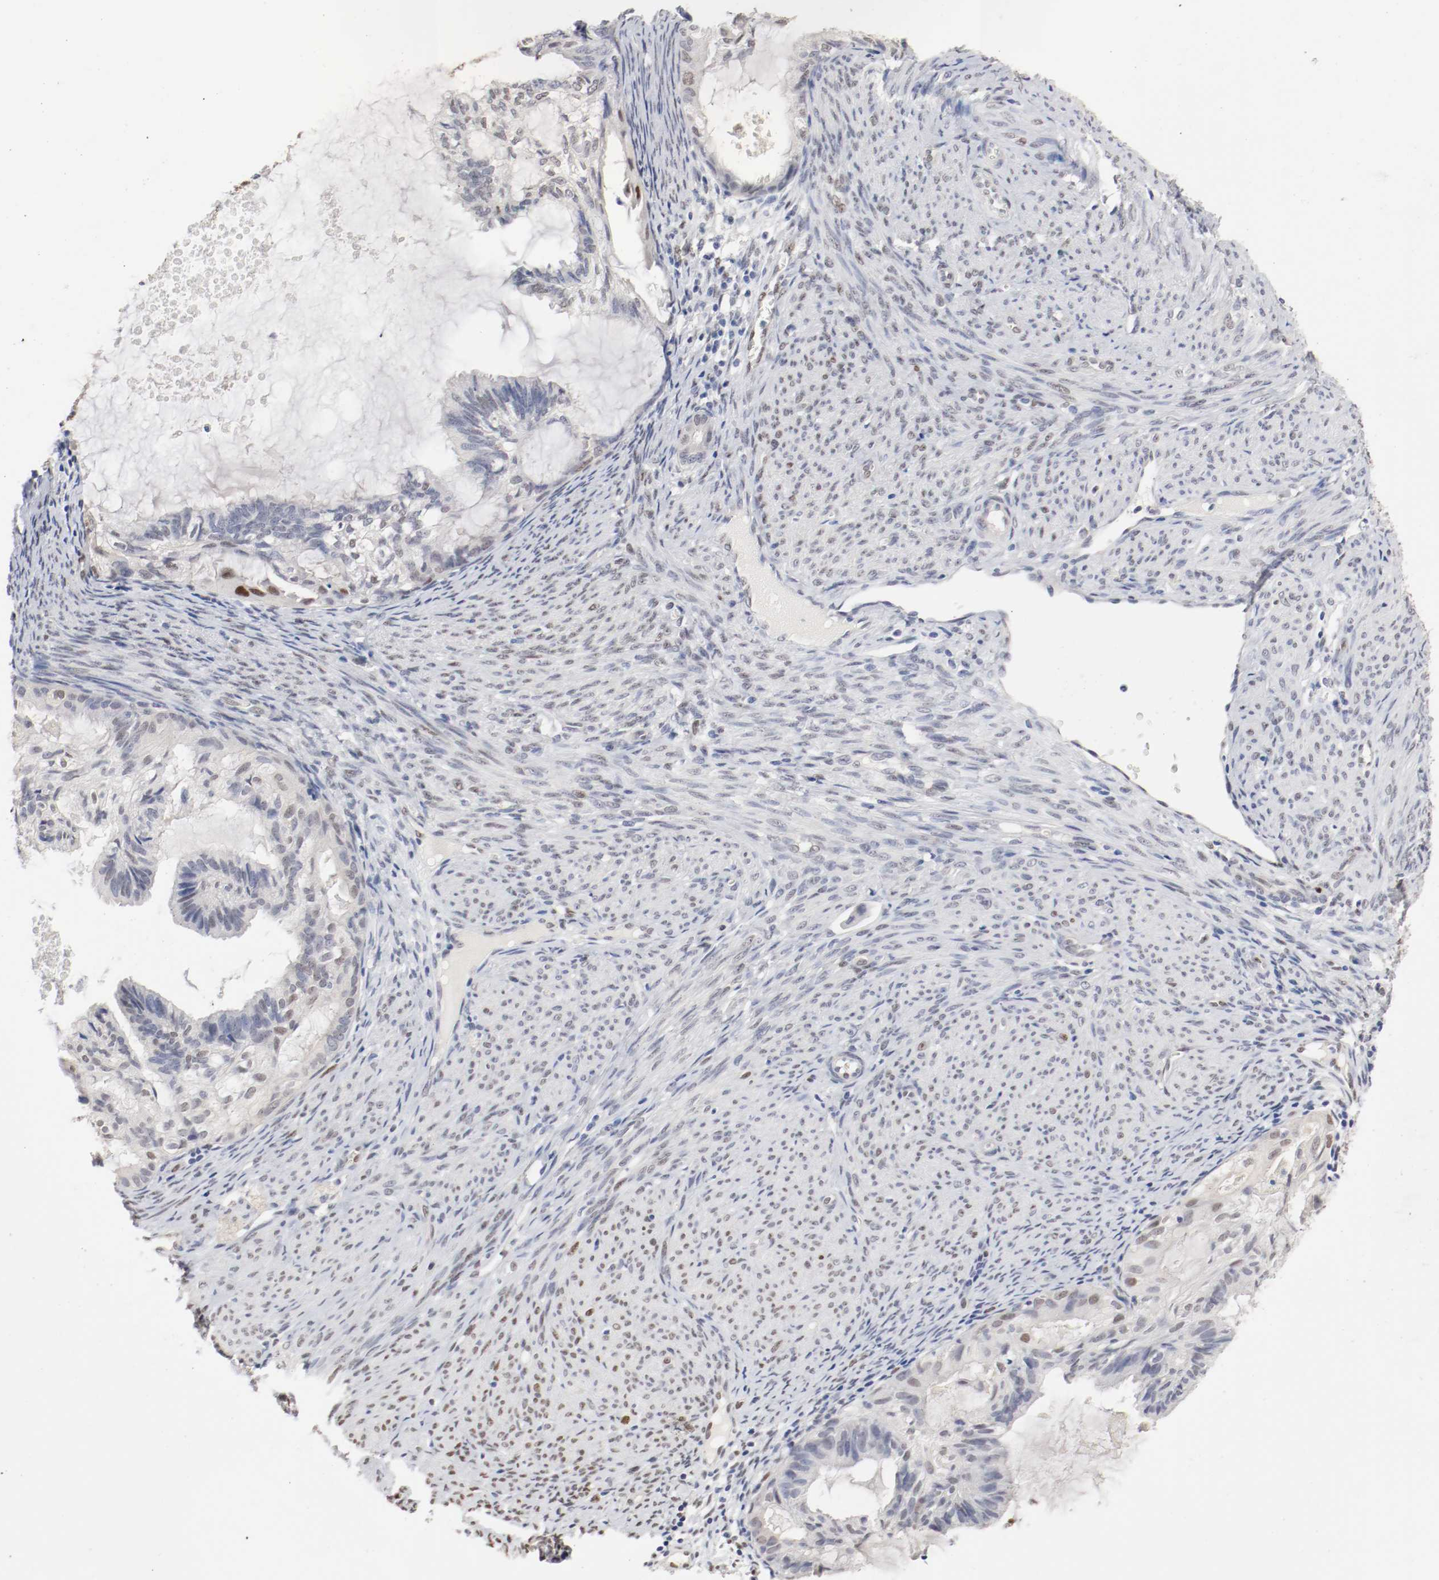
{"staining": {"intensity": "weak", "quantity": "<25%", "location": "nuclear"}, "tissue": "cervical cancer", "cell_type": "Tumor cells", "image_type": "cancer", "snomed": [{"axis": "morphology", "description": "Normal tissue, NOS"}, {"axis": "morphology", "description": "Adenocarcinoma, NOS"}, {"axis": "topography", "description": "Cervix"}, {"axis": "topography", "description": "Endometrium"}], "caption": "A micrograph of human adenocarcinoma (cervical) is negative for staining in tumor cells. (DAB (3,3'-diaminobenzidine) immunohistochemistry with hematoxylin counter stain).", "gene": "FOSL2", "patient": {"sex": "female", "age": 86}}